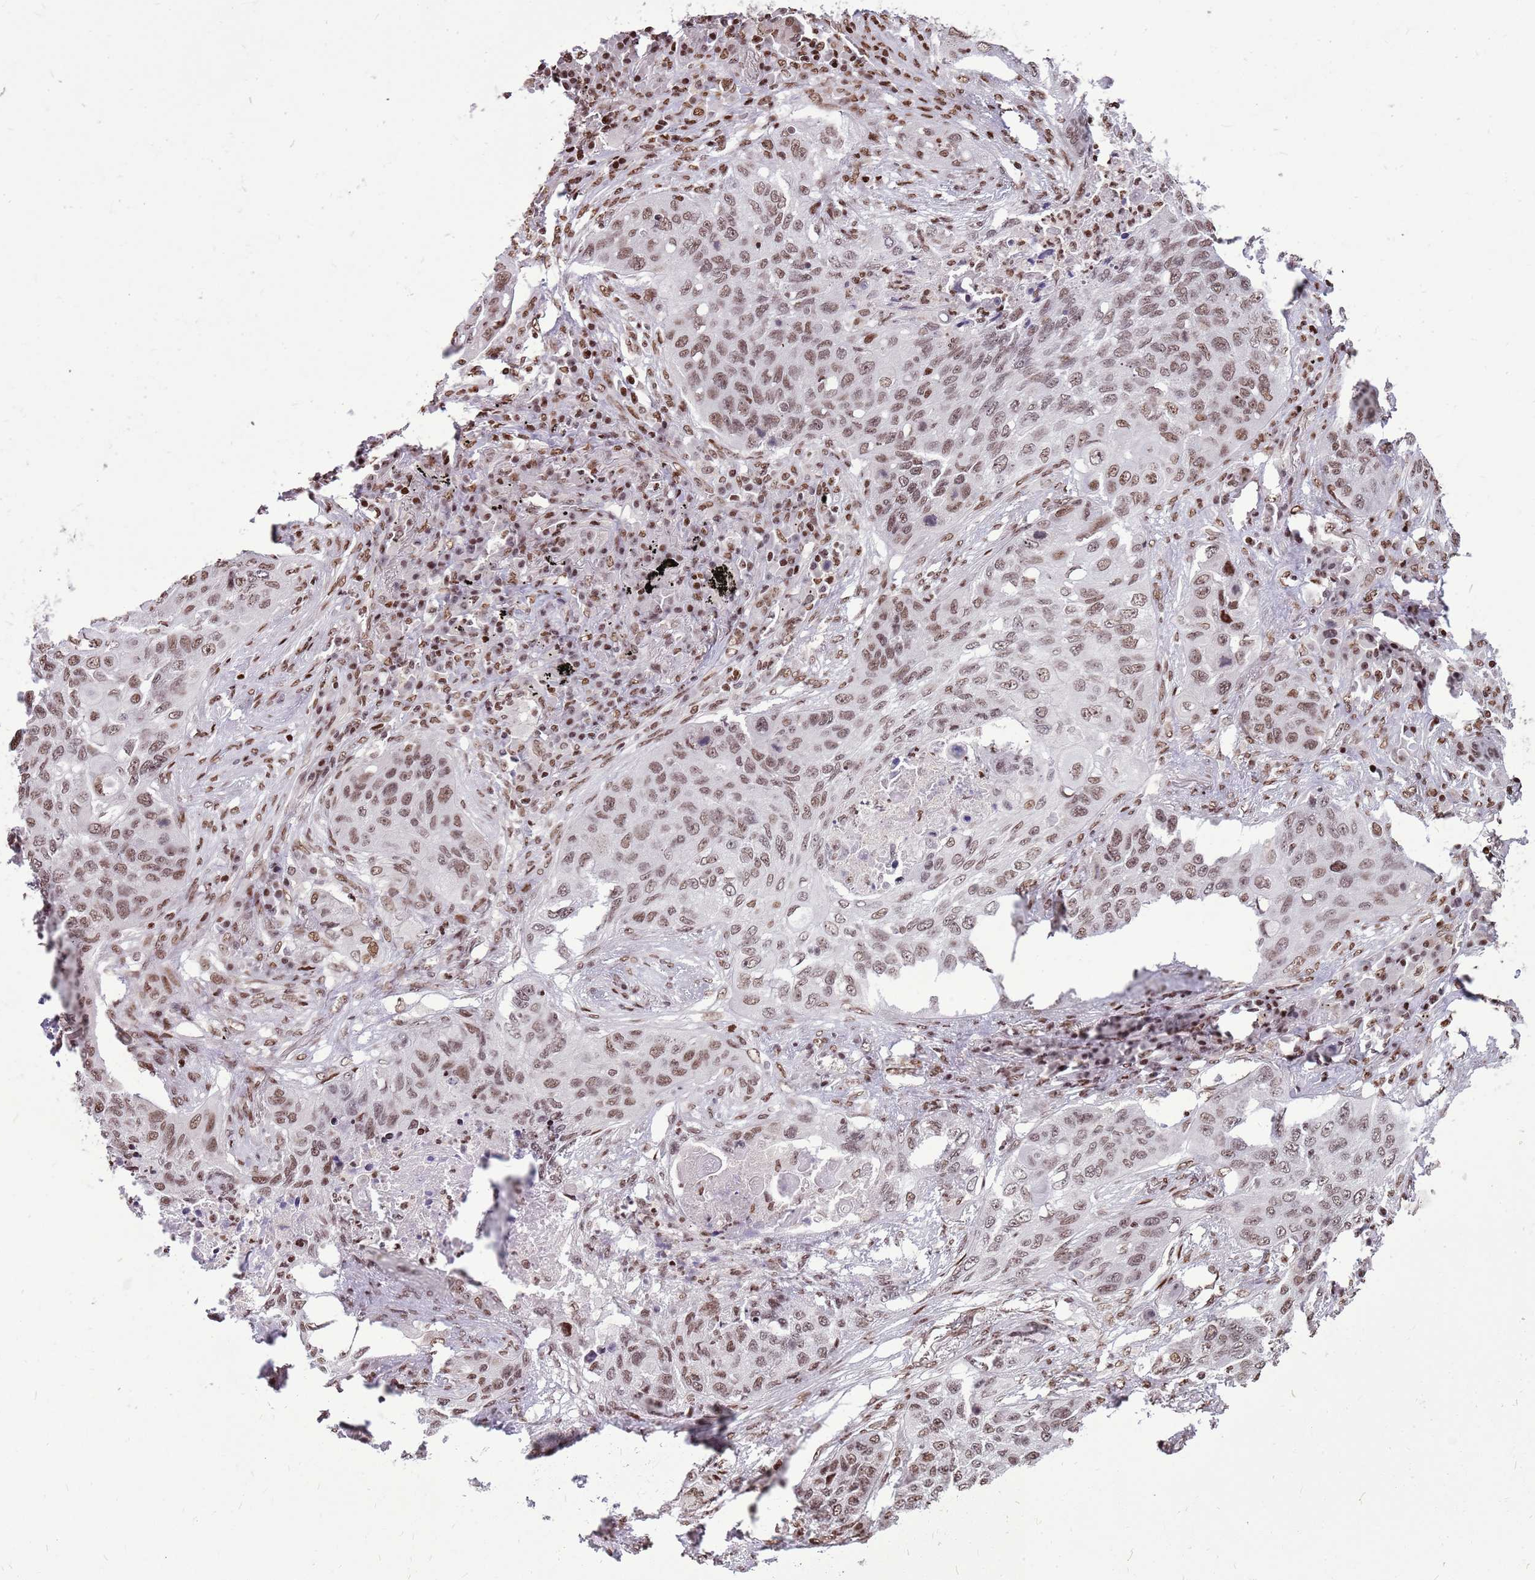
{"staining": {"intensity": "weak", "quantity": ">75%", "location": "nuclear"}, "tissue": "lung cancer", "cell_type": "Tumor cells", "image_type": "cancer", "snomed": [{"axis": "morphology", "description": "Squamous cell carcinoma, NOS"}, {"axis": "topography", "description": "Lung"}], "caption": "Immunohistochemical staining of human squamous cell carcinoma (lung) shows weak nuclear protein staining in approximately >75% of tumor cells.", "gene": "WASHC4", "patient": {"sex": "female", "age": 63}}